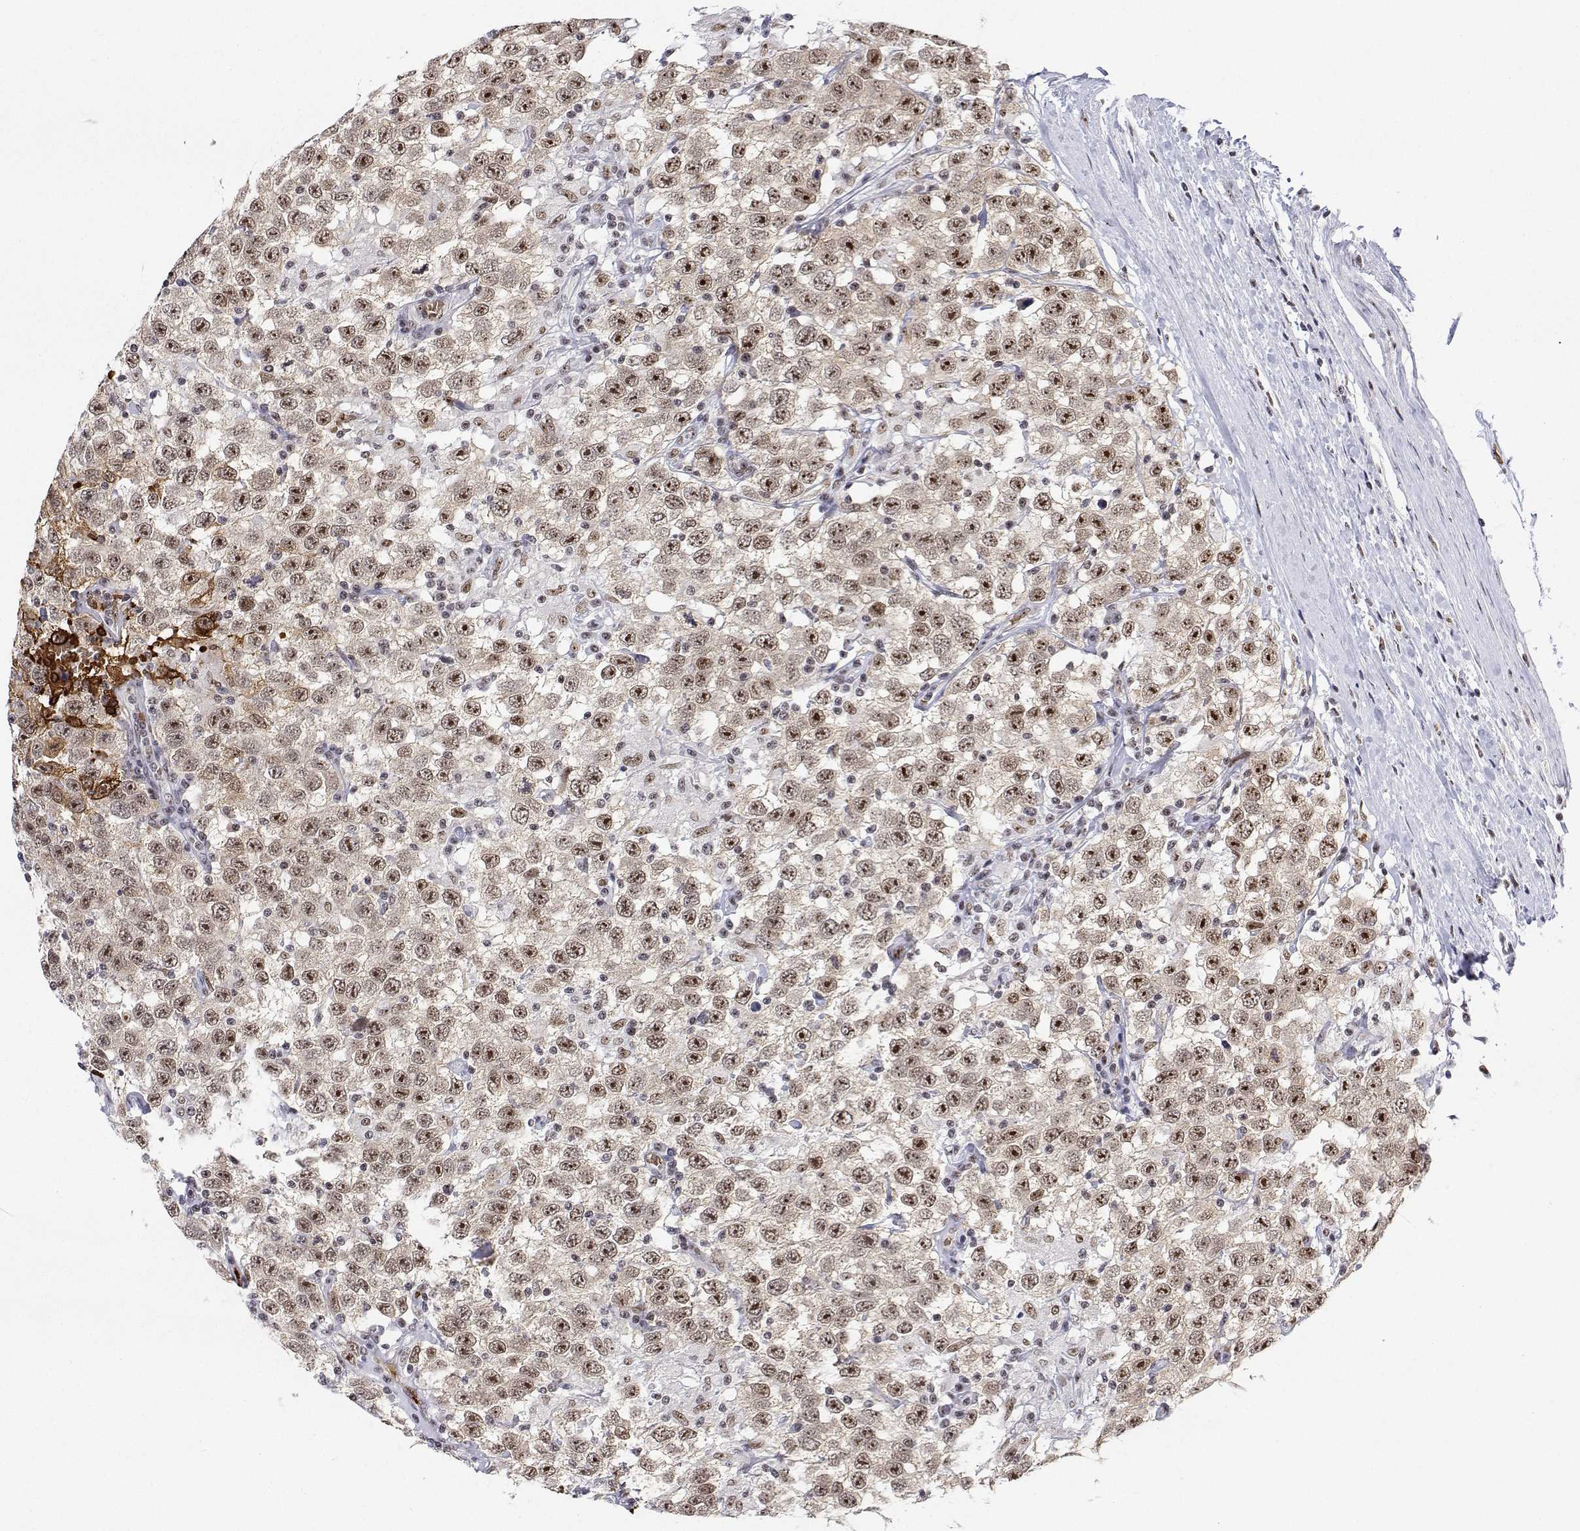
{"staining": {"intensity": "moderate", "quantity": ">75%", "location": "nuclear"}, "tissue": "testis cancer", "cell_type": "Tumor cells", "image_type": "cancer", "snomed": [{"axis": "morphology", "description": "Seminoma, NOS"}, {"axis": "topography", "description": "Testis"}], "caption": "Protein staining by immunohistochemistry exhibits moderate nuclear positivity in about >75% of tumor cells in testis cancer.", "gene": "ADAR", "patient": {"sex": "male", "age": 41}}